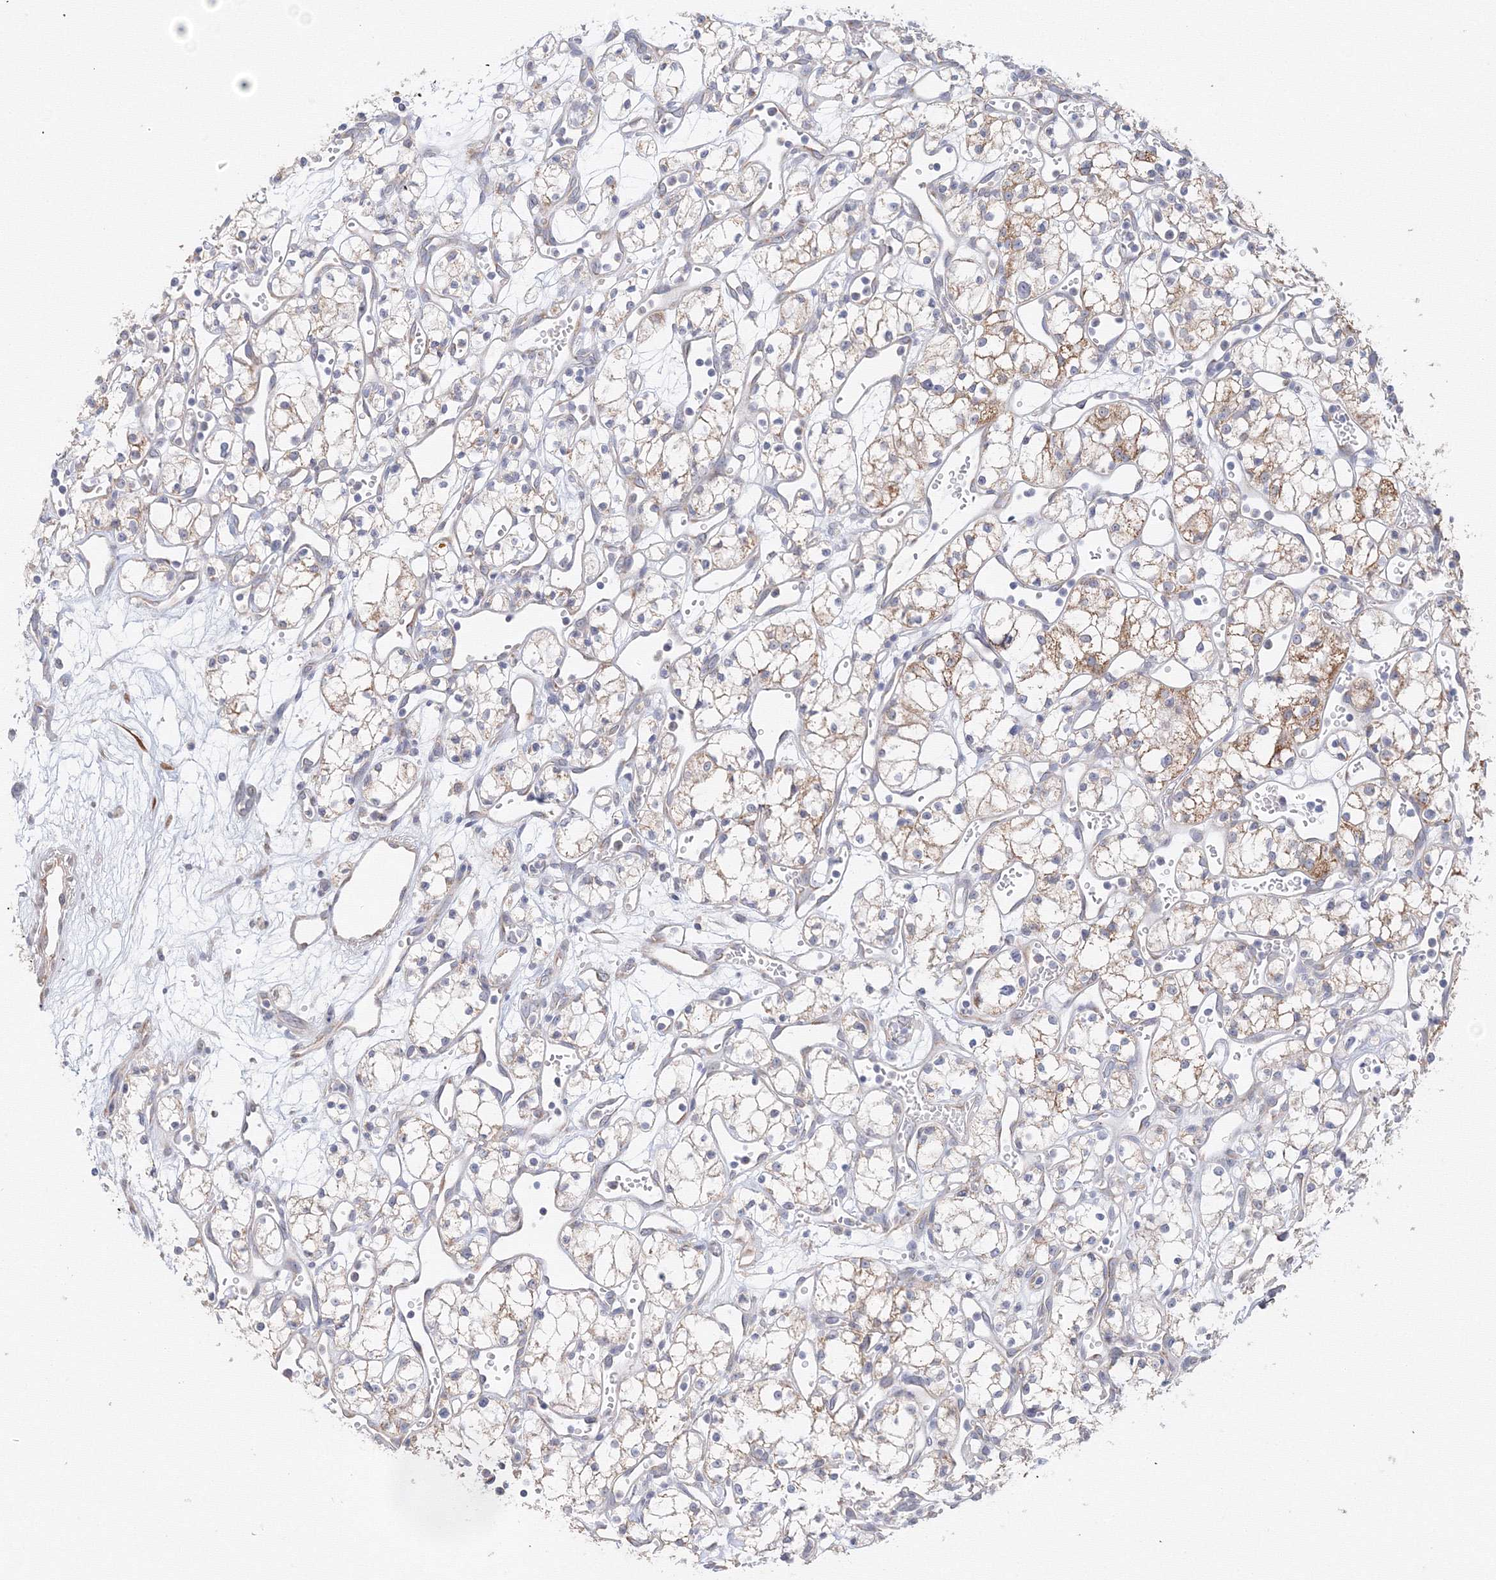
{"staining": {"intensity": "moderate", "quantity": "<25%", "location": "cytoplasmic/membranous"}, "tissue": "renal cancer", "cell_type": "Tumor cells", "image_type": "cancer", "snomed": [{"axis": "morphology", "description": "Adenocarcinoma, NOS"}, {"axis": "topography", "description": "Kidney"}], "caption": "This is an image of immunohistochemistry staining of adenocarcinoma (renal), which shows moderate positivity in the cytoplasmic/membranous of tumor cells.", "gene": "DHRS12", "patient": {"sex": "male", "age": 59}}